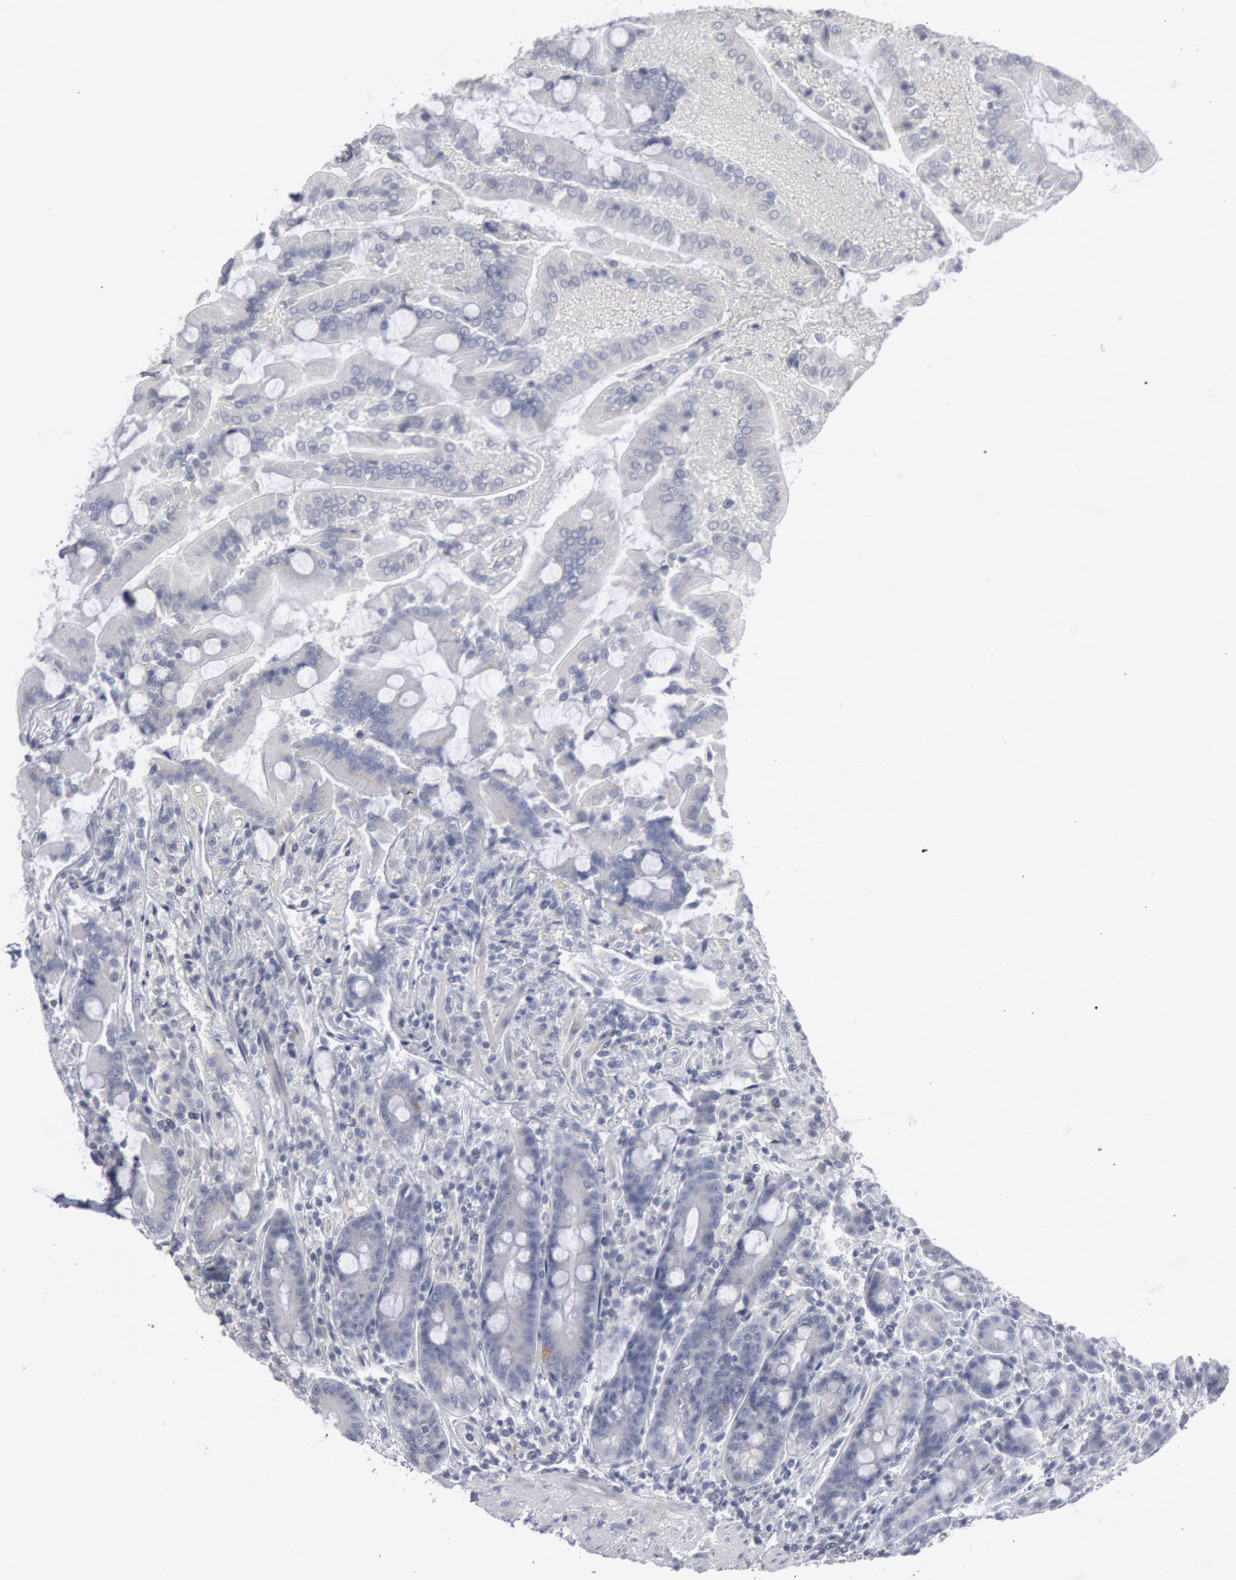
{"staining": {"intensity": "negative", "quantity": "none", "location": "none"}, "tissue": "duodenum", "cell_type": "Glandular cells", "image_type": "normal", "snomed": [{"axis": "morphology", "description": "Normal tissue, NOS"}, {"axis": "topography", "description": "Duodenum"}], "caption": "High magnification brightfield microscopy of normal duodenum stained with DAB (brown) and counterstained with hematoxylin (blue): glandular cells show no significant staining. Brightfield microscopy of IHC stained with DAB (brown) and hematoxylin (blue), captured at high magnification.", "gene": "DMC1", "patient": {"sex": "female", "age": 64}}